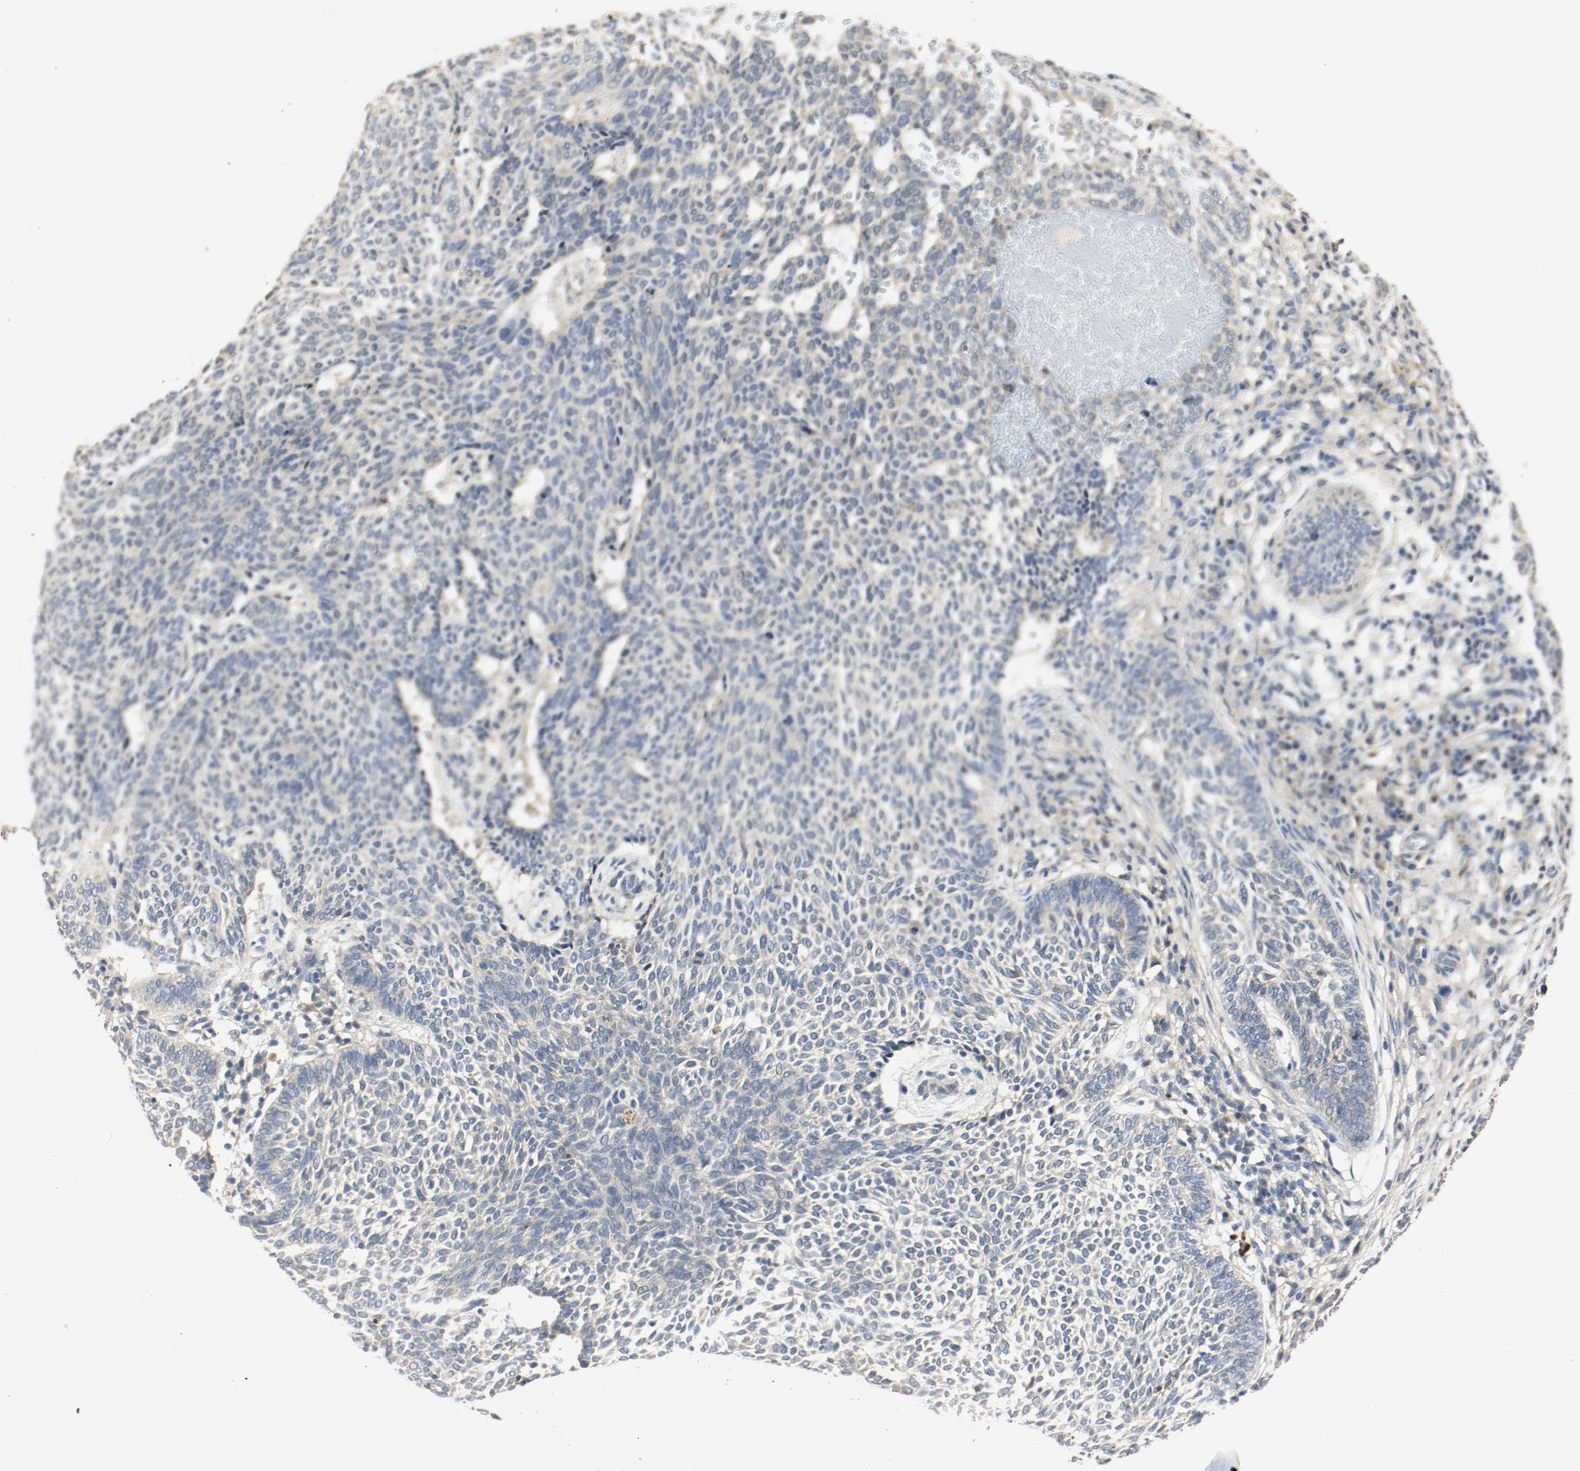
{"staining": {"intensity": "negative", "quantity": "none", "location": "none"}, "tissue": "skin cancer", "cell_type": "Tumor cells", "image_type": "cancer", "snomed": [{"axis": "morphology", "description": "Normal tissue, NOS"}, {"axis": "morphology", "description": "Basal cell carcinoma"}, {"axis": "topography", "description": "Skin"}], "caption": "Immunohistochemistry (IHC) micrograph of human skin basal cell carcinoma stained for a protein (brown), which shows no expression in tumor cells.", "gene": "MELTF", "patient": {"sex": "male", "age": 87}}